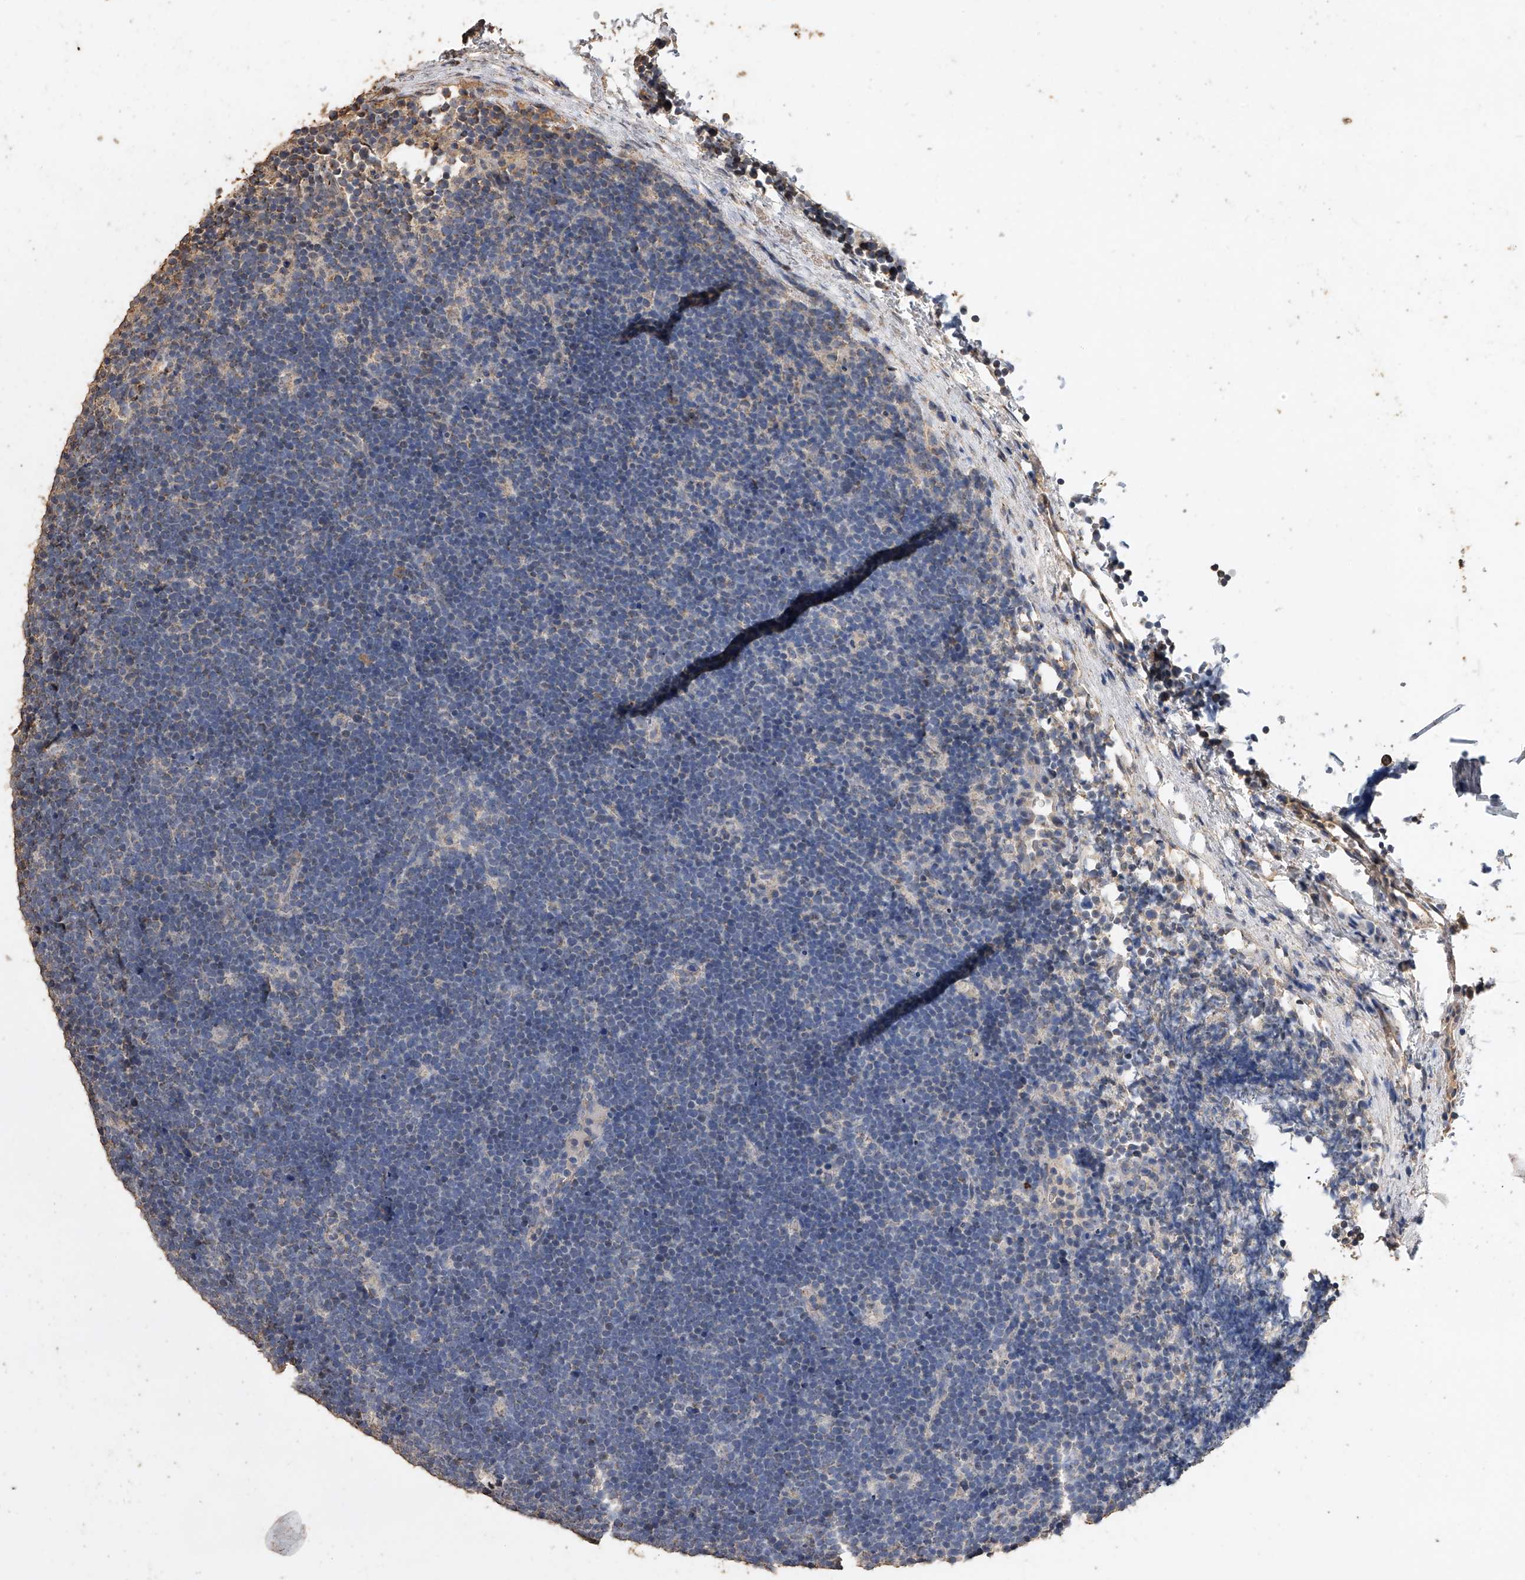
{"staining": {"intensity": "negative", "quantity": "none", "location": "none"}, "tissue": "lymphoma", "cell_type": "Tumor cells", "image_type": "cancer", "snomed": [{"axis": "morphology", "description": "Malignant lymphoma, non-Hodgkin's type, High grade"}, {"axis": "topography", "description": "Lymph node"}], "caption": "The immunohistochemistry micrograph has no significant expression in tumor cells of high-grade malignant lymphoma, non-Hodgkin's type tissue.", "gene": "MRPL28", "patient": {"sex": "male", "age": 13}}